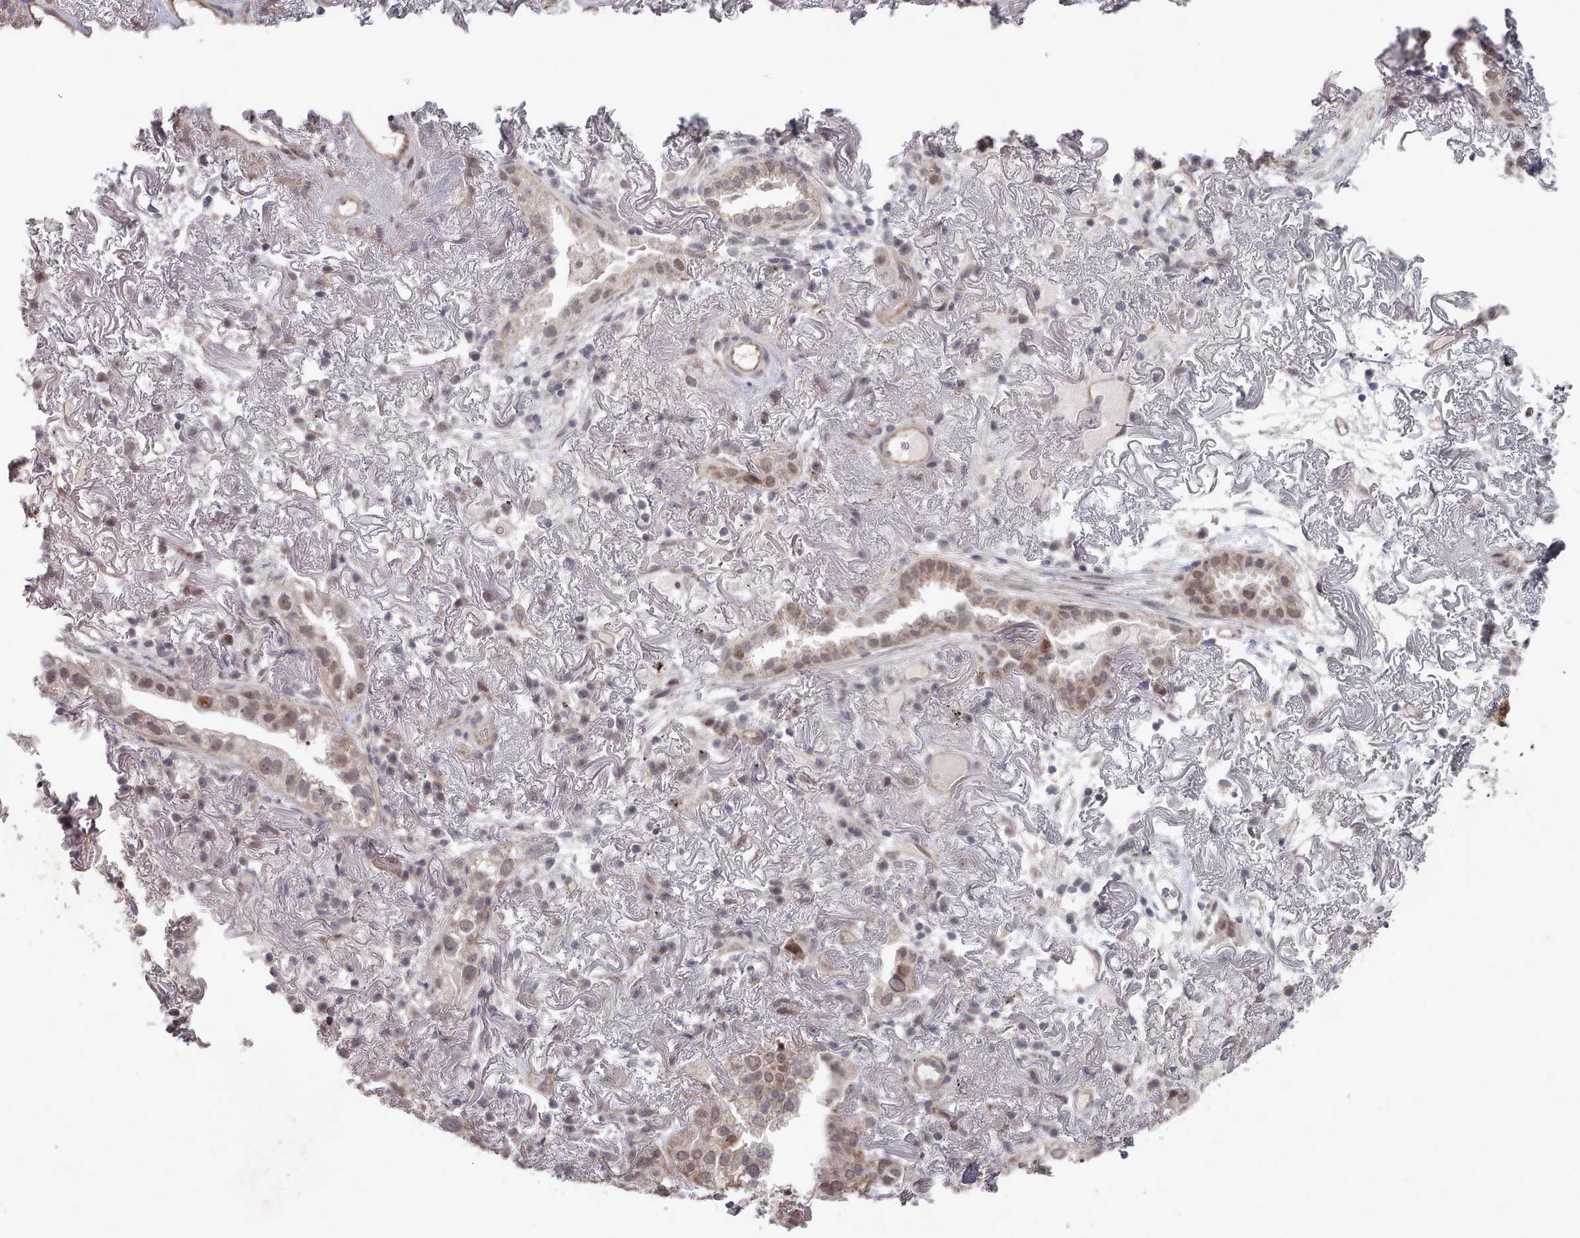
{"staining": {"intensity": "weak", "quantity": "25%-75%", "location": "nuclear"}, "tissue": "lung cancer", "cell_type": "Tumor cells", "image_type": "cancer", "snomed": [{"axis": "morphology", "description": "Adenocarcinoma, NOS"}, {"axis": "topography", "description": "Lung"}], "caption": "Immunohistochemical staining of lung cancer (adenocarcinoma) demonstrates low levels of weak nuclear protein expression in about 25%-75% of tumor cells. The protein is shown in brown color, while the nuclei are stained blue.", "gene": "CPSF4", "patient": {"sex": "female", "age": 69}}